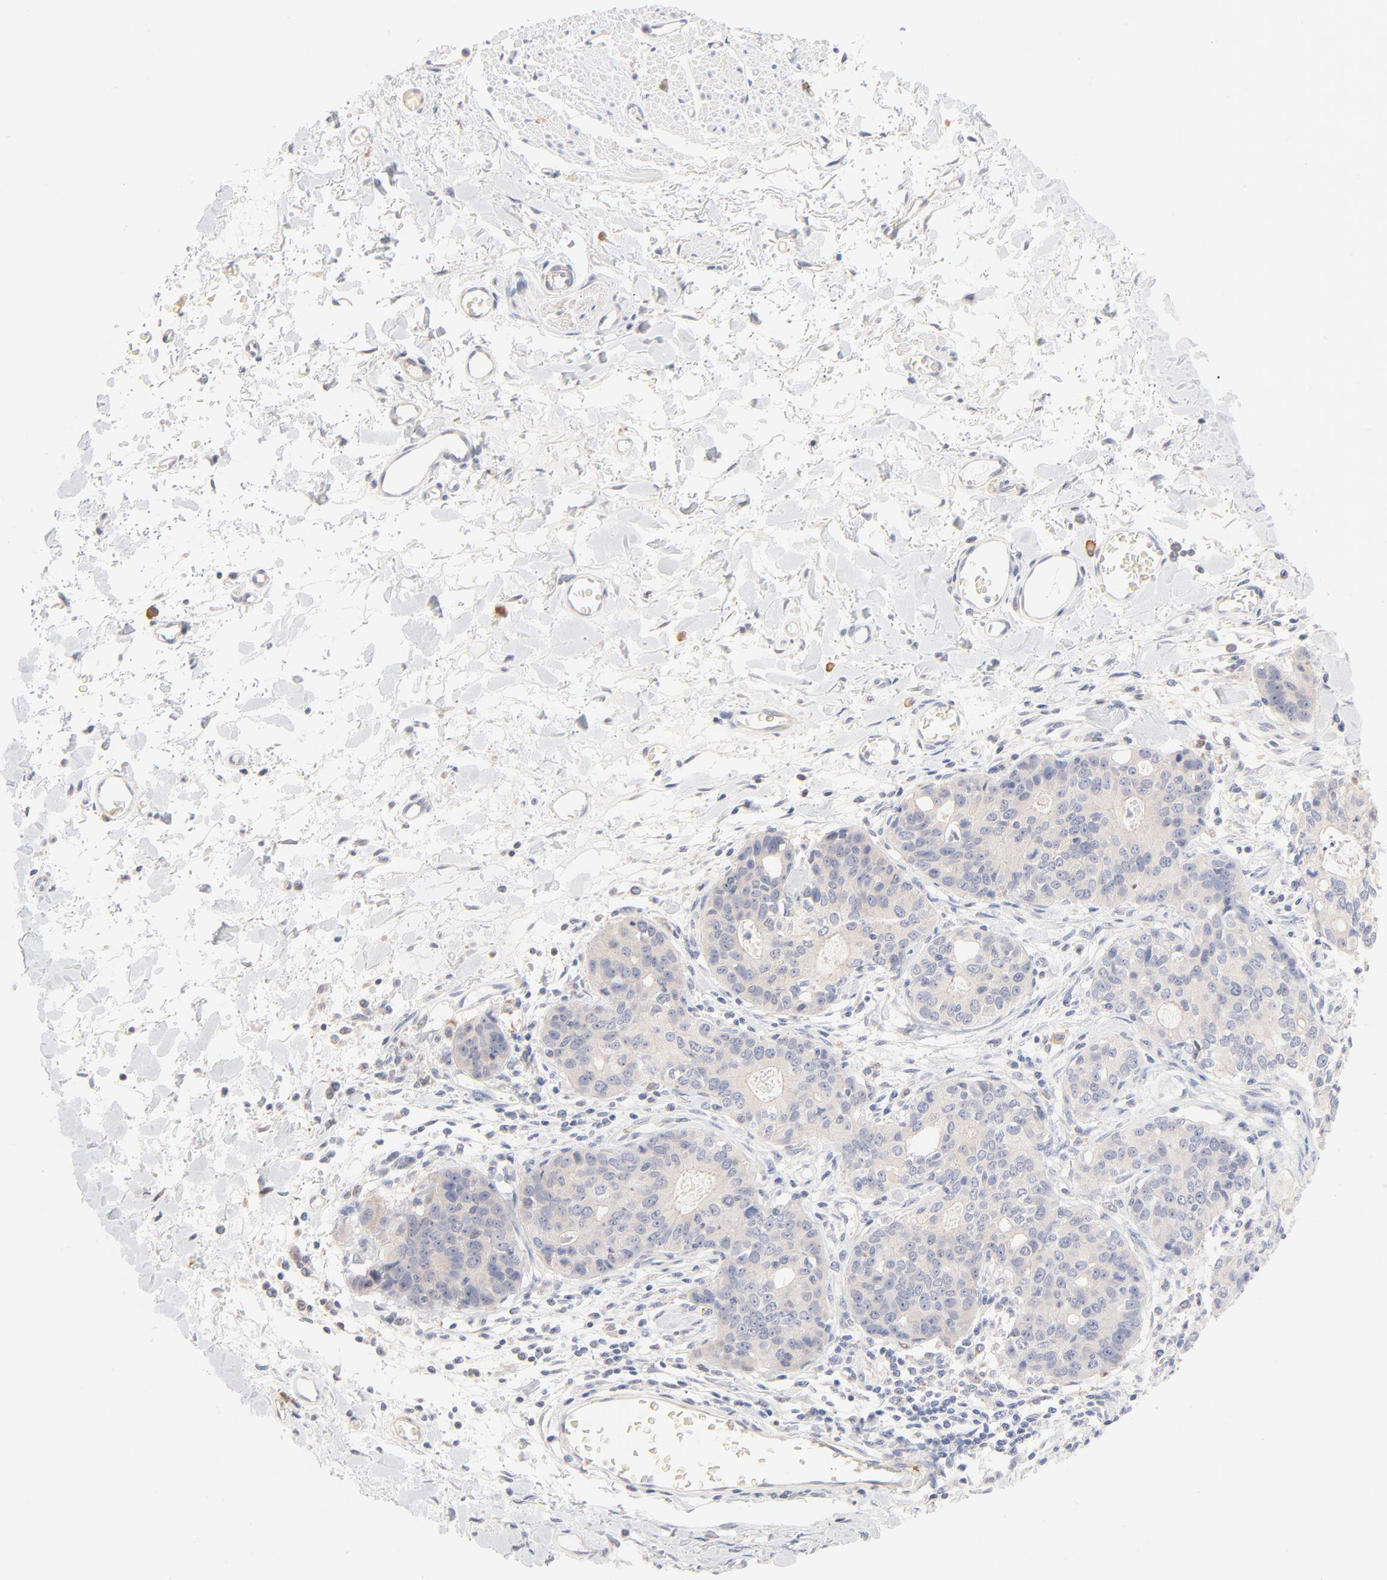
{"staining": {"intensity": "negative", "quantity": "none", "location": "none"}, "tissue": "stomach cancer", "cell_type": "Tumor cells", "image_type": "cancer", "snomed": [{"axis": "morphology", "description": "Adenocarcinoma, NOS"}, {"axis": "topography", "description": "Esophagus"}, {"axis": "topography", "description": "Stomach"}], "caption": "The histopathology image demonstrates no significant staining in tumor cells of stomach adenocarcinoma. Brightfield microscopy of immunohistochemistry stained with DAB (3,3'-diaminobenzidine) (brown) and hematoxylin (blue), captured at high magnification.", "gene": "SPTB", "patient": {"sex": "male", "age": 74}}